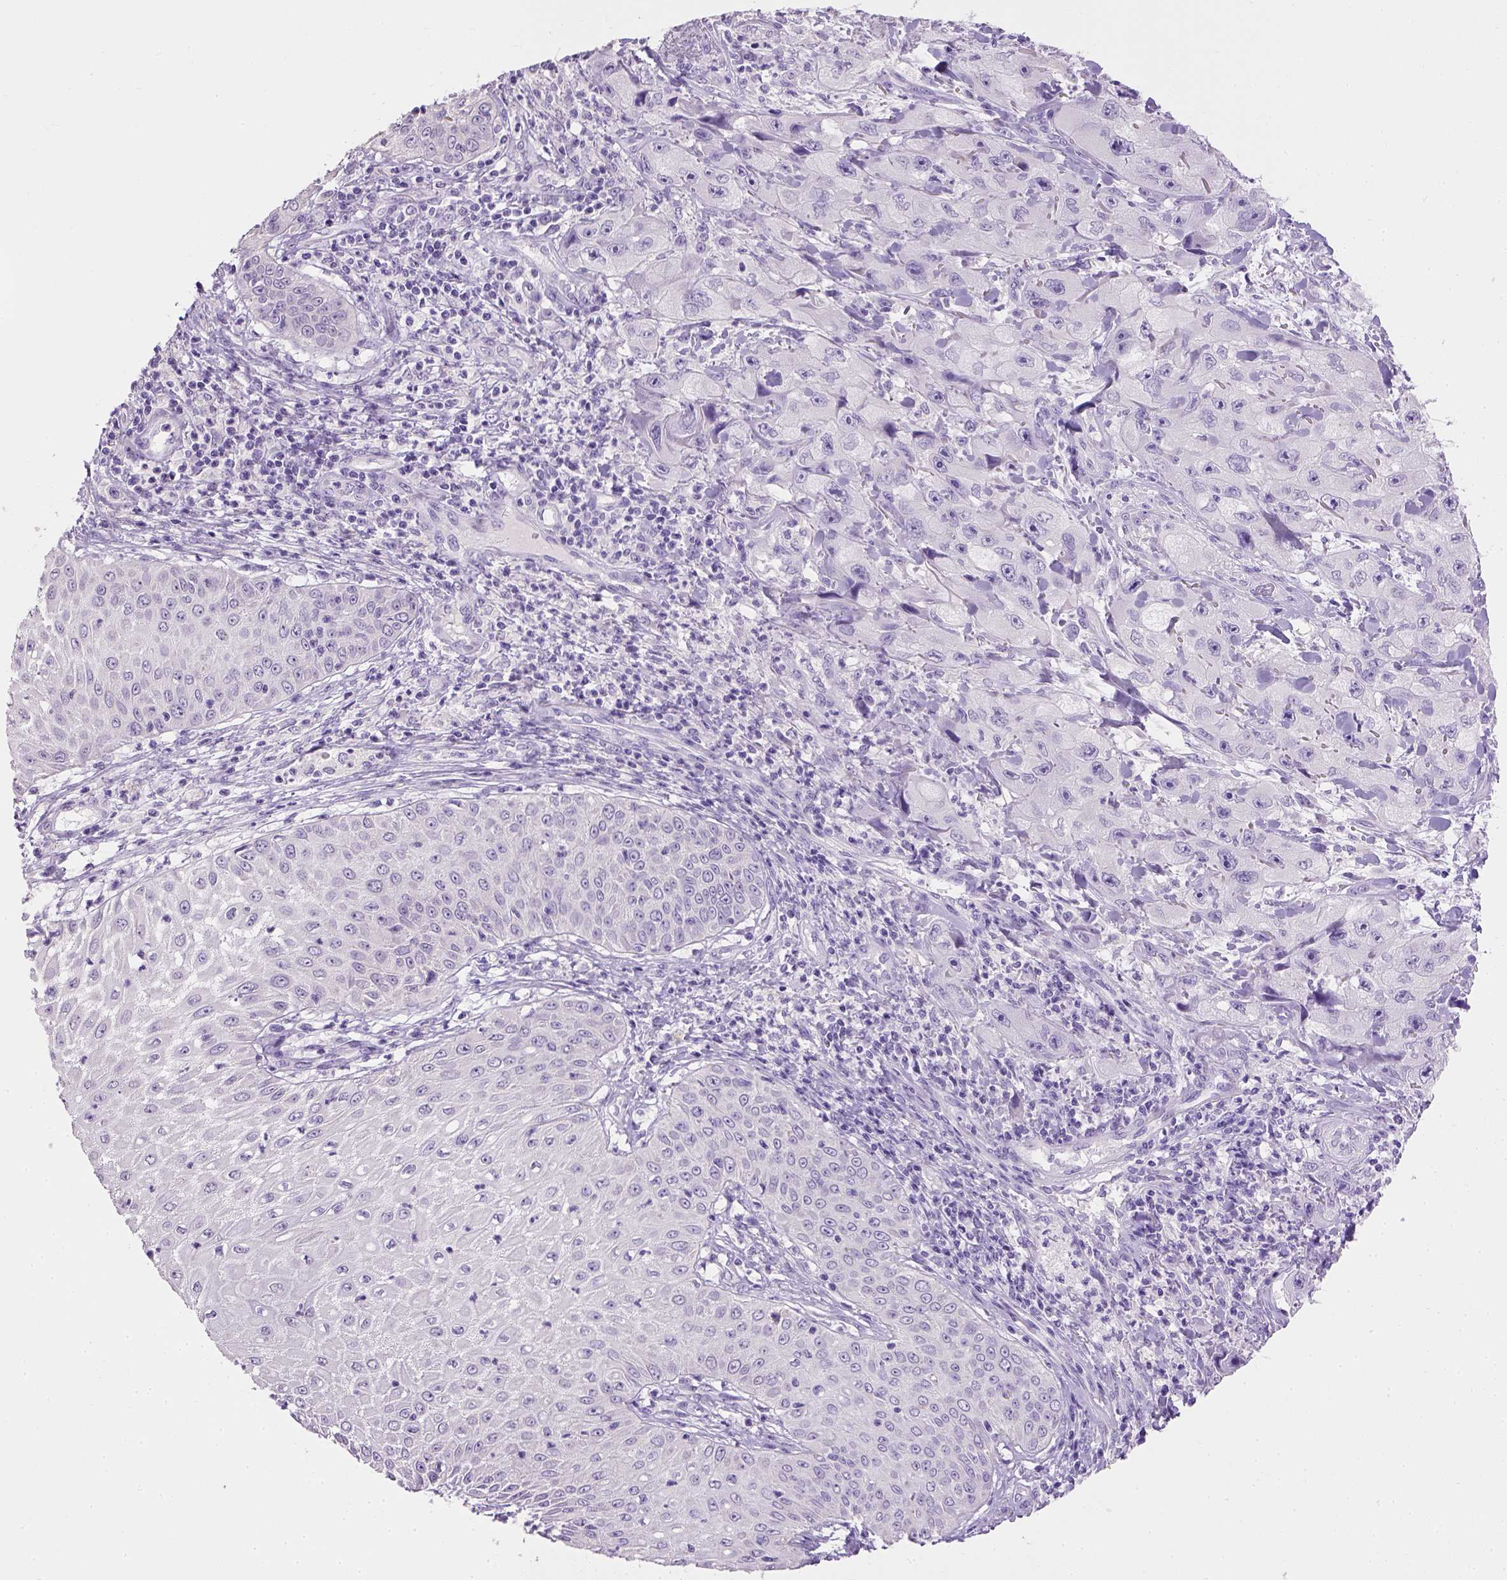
{"staining": {"intensity": "negative", "quantity": "none", "location": "none"}, "tissue": "skin cancer", "cell_type": "Tumor cells", "image_type": "cancer", "snomed": [{"axis": "morphology", "description": "Squamous cell carcinoma, NOS"}, {"axis": "topography", "description": "Skin"}, {"axis": "topography", "description": "Subcutis"}], "caption": "Immunohistochemistry of squamous cell carcinoma (skin) demonstrates no staining in tumor cells.", "gene": "CYP24A1", "patient": {"sex": "male", "age": 73}}